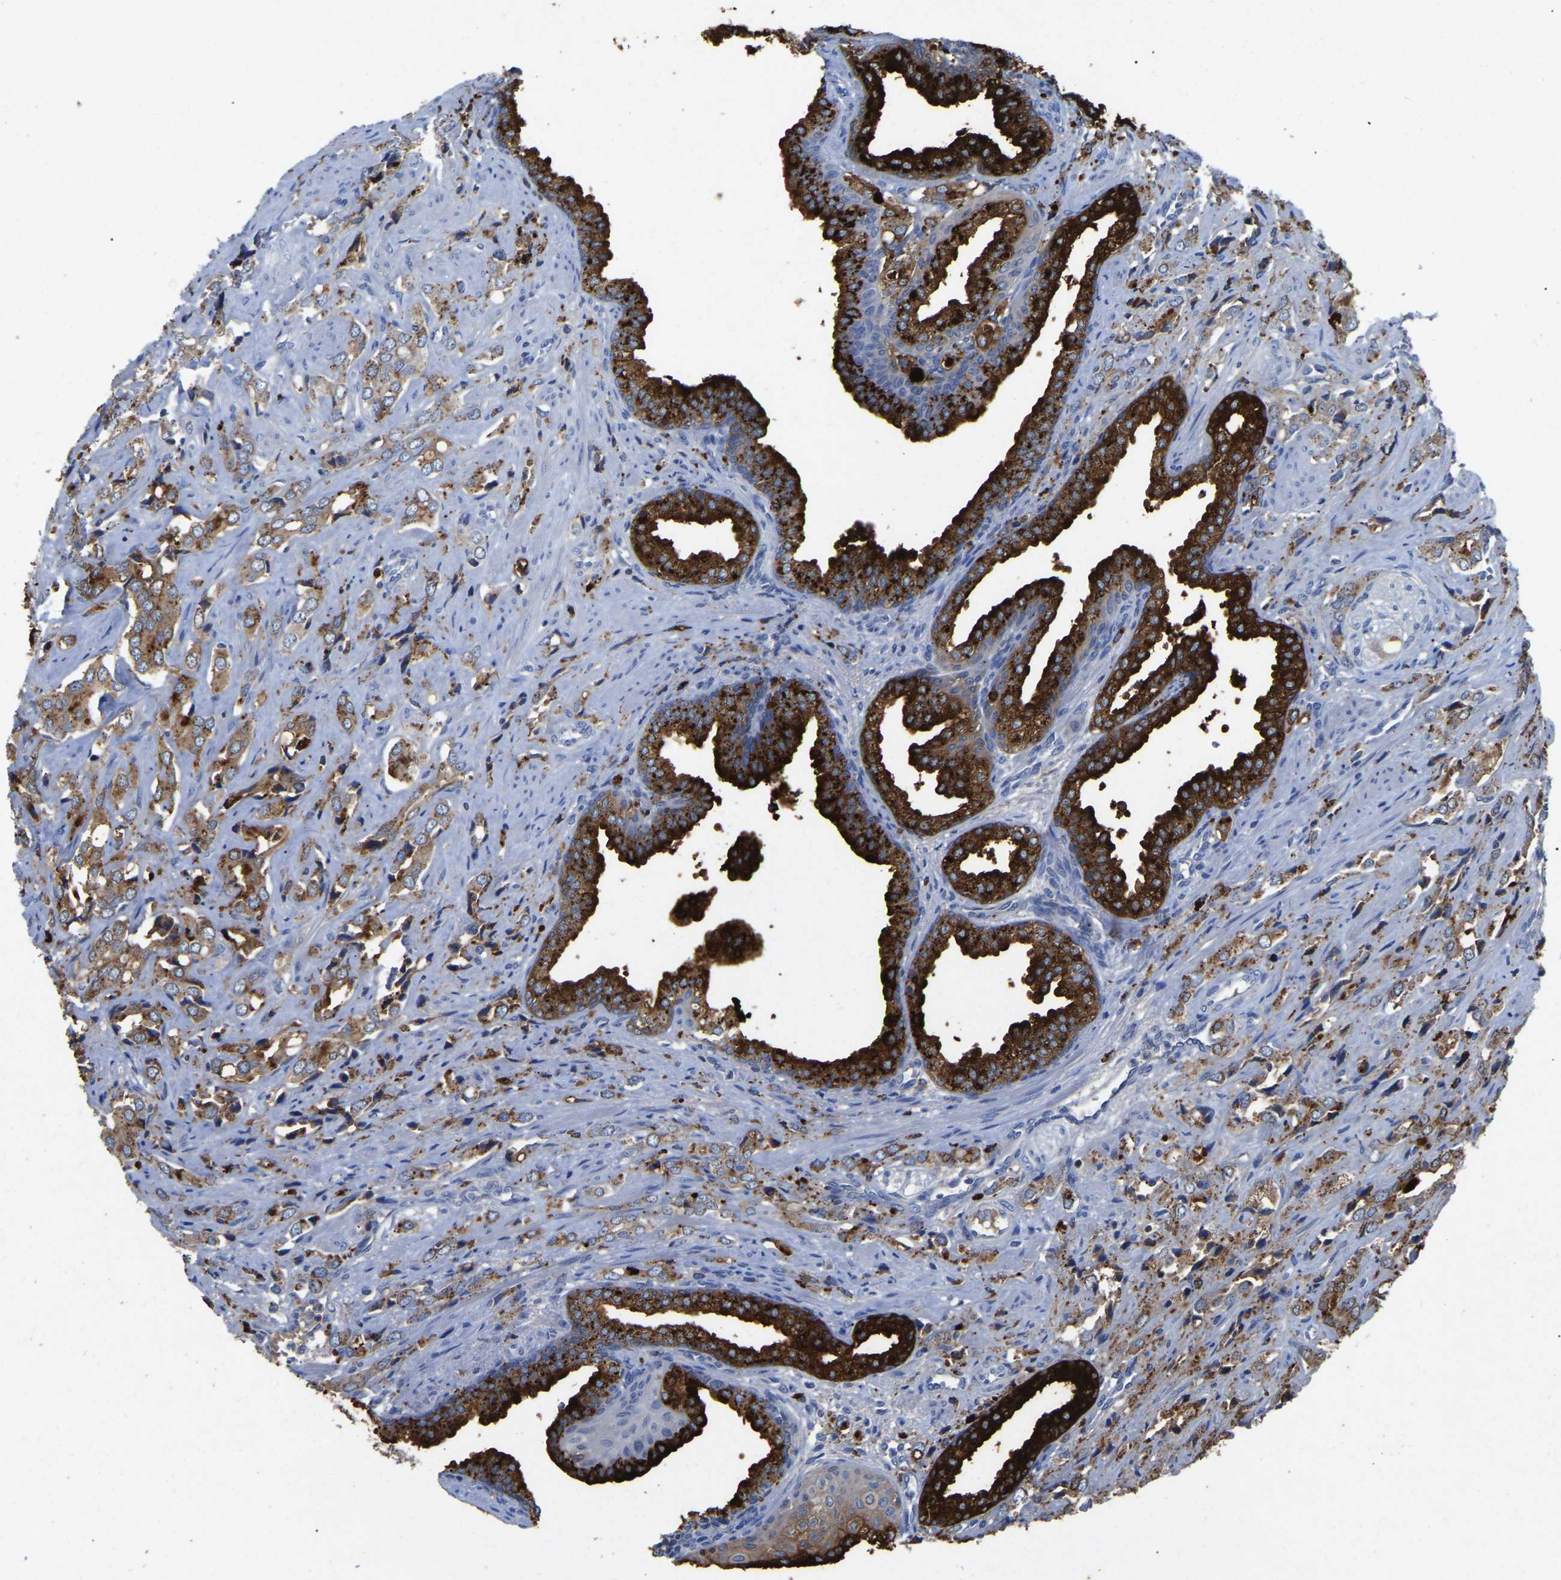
{"staining": {"intensity": "moderate", "quantity": ">75%", "location": "cytoplasmic/membranous"}, "tissue": "prostate cancer", "cell_type": "Tumor cells", "image_type": "cancer", "snomed": [{"axis": "morphology", "description": "Adenocarcinoma, High grade"}, {"axis": "topography", "description": "Prostate"}], "caption": "Moderate cytoplasmic/membranous positivity for a protein is appreciated in approximately >75% of tumor cells of prostate high-grade adenocarcinoma using immunohistochemistry.", "gene": "SMPD2", "patient": {"sex": "male", "age": 52}}